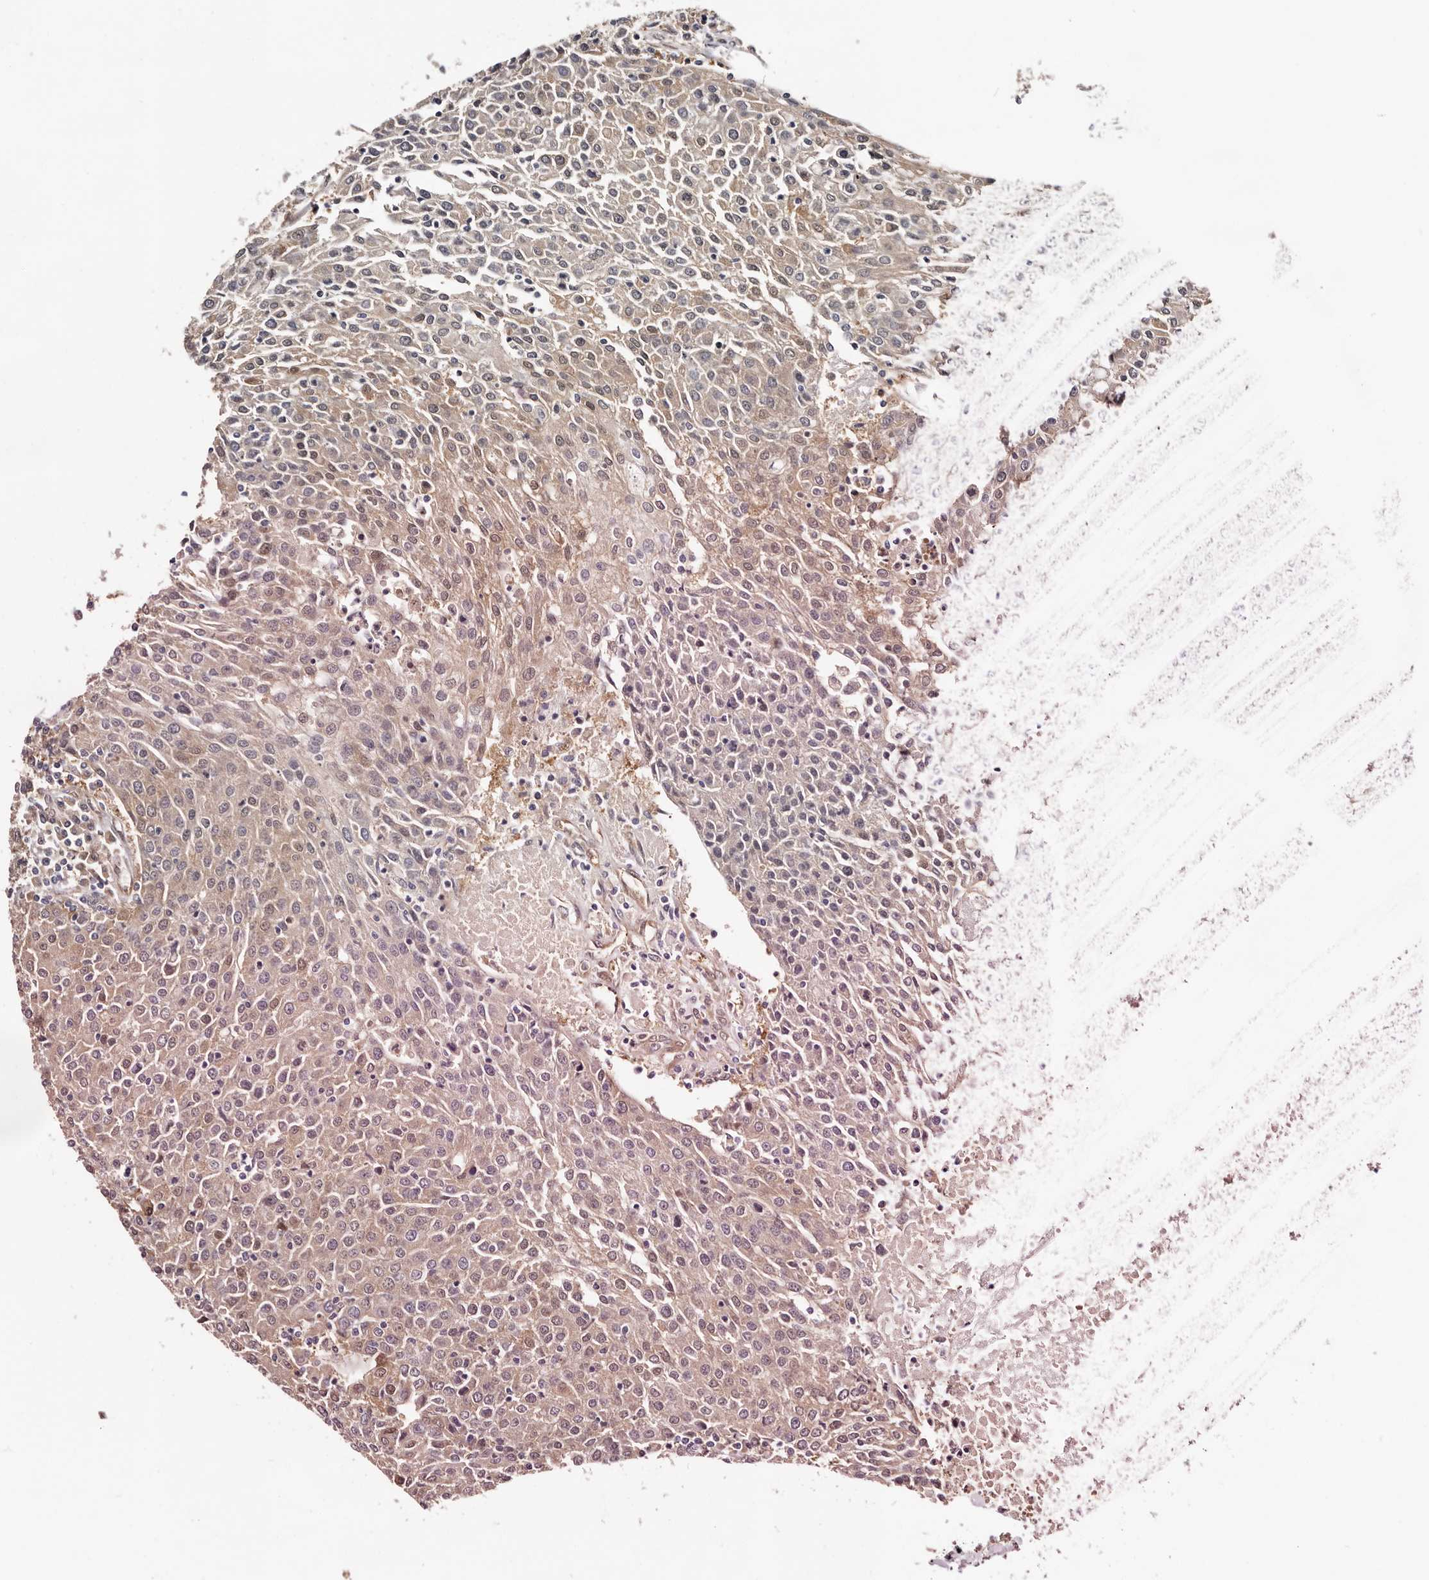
{"staining": {"intensity": "weak", "quantity": "25%-75%", "location": "cytoplasmic/membranous,nuclear"}, "tissue": "urothelial cancer", "cell_type": "Tumor cells", "image_type": "cancer", "snomed": [{"axis": "morphology", "description": "Urothelial carcinoma, High grade"}, {"axis": "topography", "description": "Urinary bladder"}], "caption": "Immunohistochemical staining of human high-grade urothelial carcinoma shows low levels of weak cytoplasmic/membranous and nuclear positivity in approximately 25%-75% of tumor cells.", "gene": "TP53I3", "patient": {"sex": "female", "age": 85}}